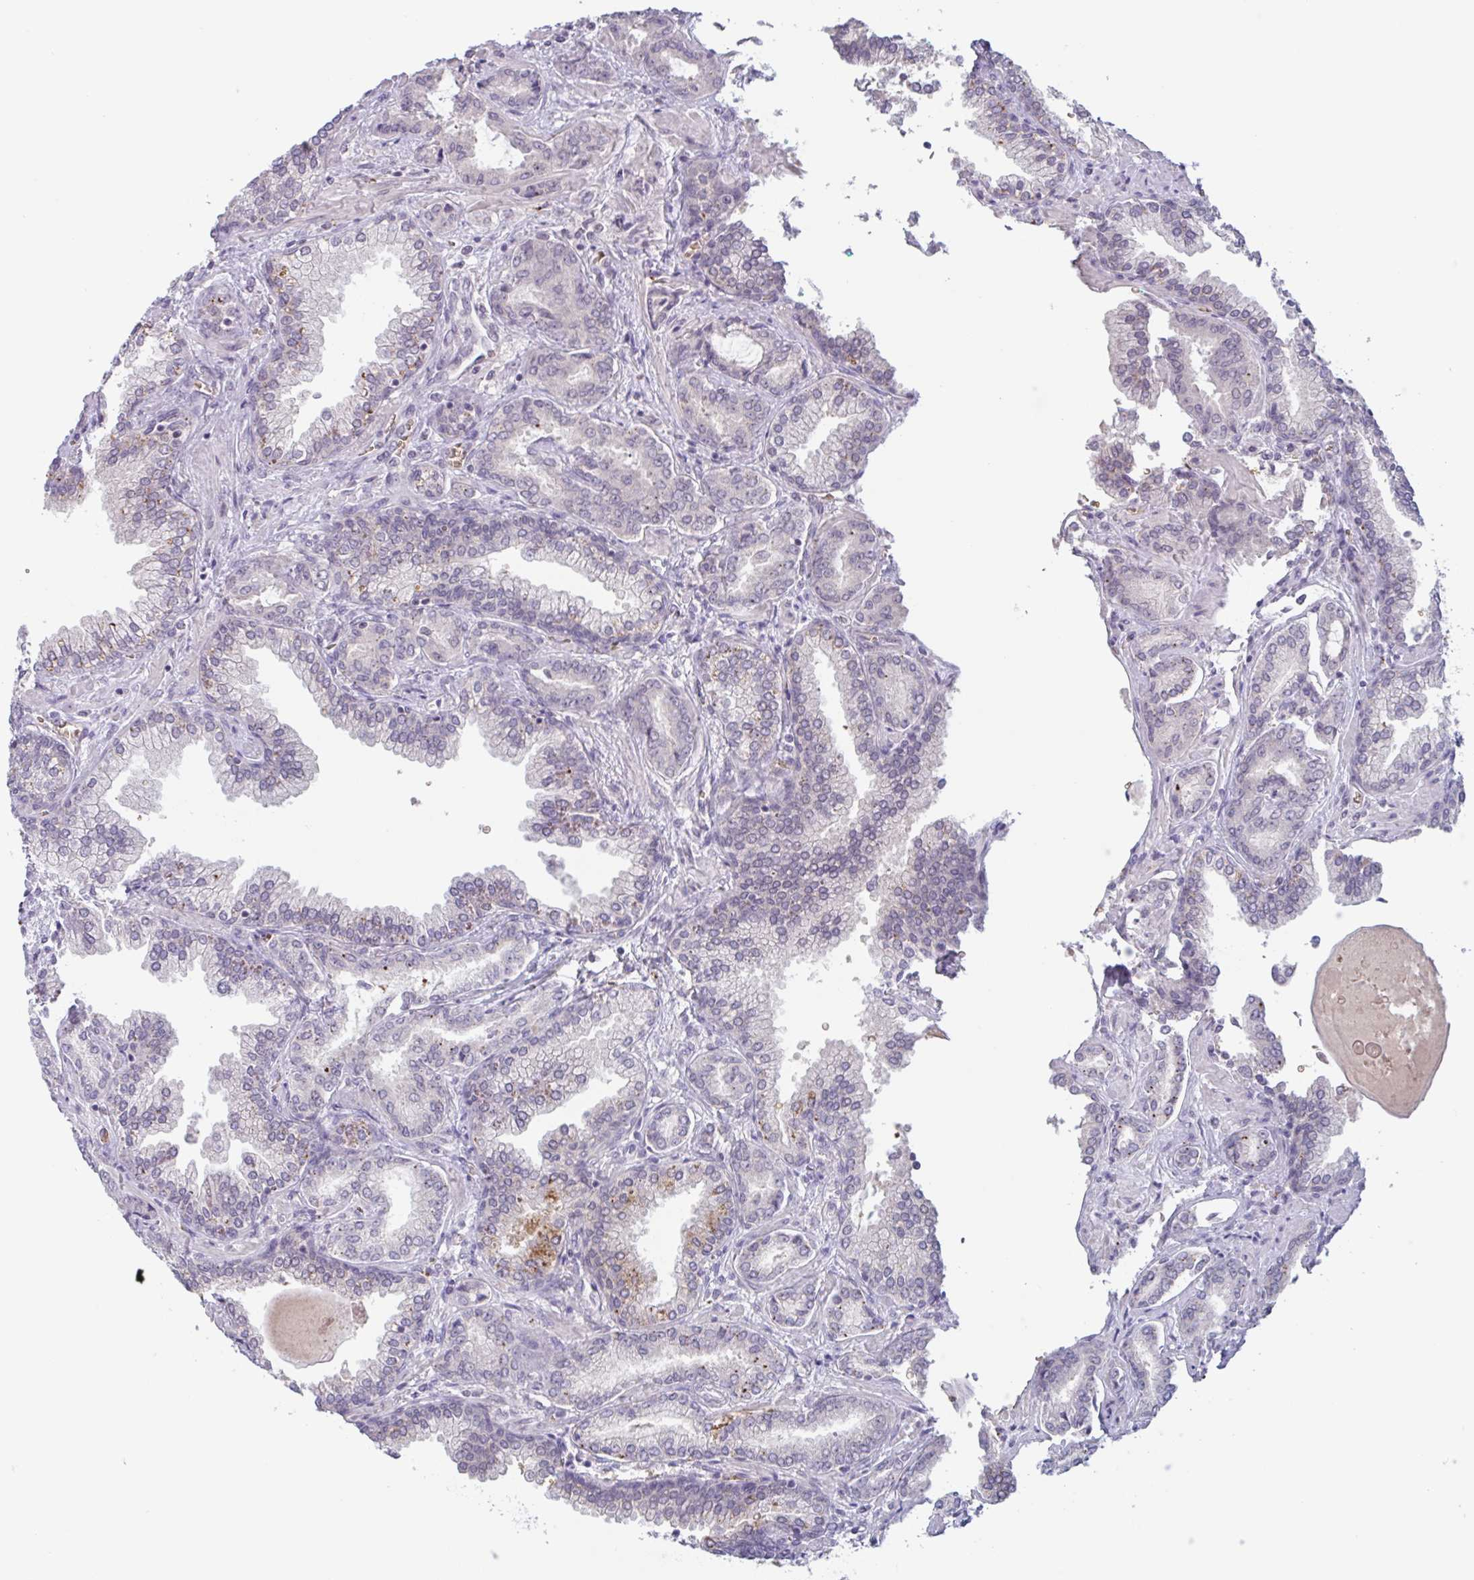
{"staining": {"intensity": "negative", "quantity": "none", "location": "none"}, "tissue": "prostate cancer", "cell_type": "Tumor cells", "image_type": "cancer", "snomed": [{"axis": "morphology", "description": "Adenocarcinoma, High grade"}, {"axis": "topography", "description": "Prostate"}], "caption": "This is a image of IHC staining of adenocarcinoma (high-grade) (prostate), which shows no staining in tumor cells.", "gene": "RHAG", "patient": {"sex": "male", "age": 72}}